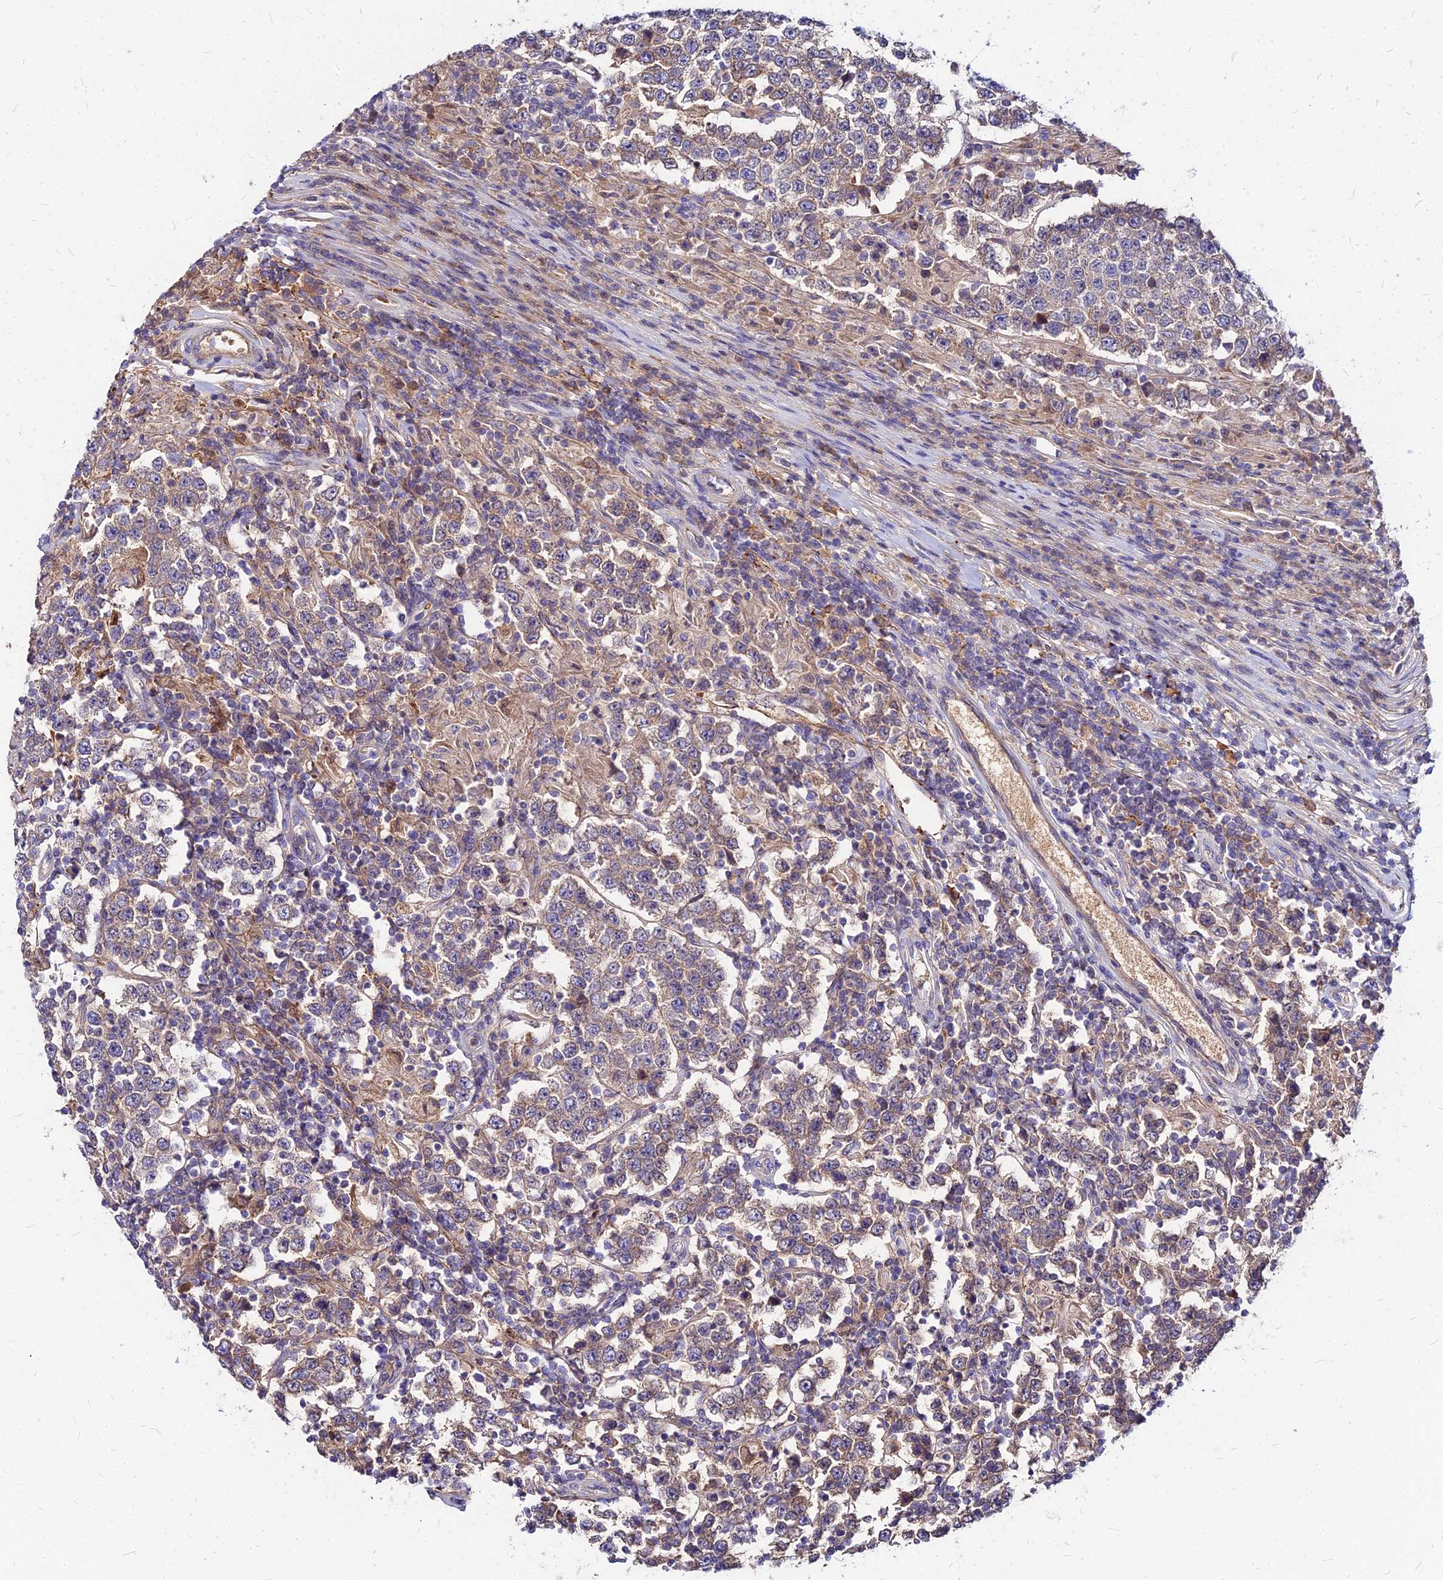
{"staining": {"intensity": "weak", "quantity": ">75%", "location": "cytoplasmic/membranous"}, "tissue": "testis cancer", "cell_type": "Tumor cells", "image_type": "cancer", "snomed": [{"axis": "morphology", "description": "Normal tissue, NOS"}, {"axis": "morphology", "description": "Urothelial carcinoma, High grade"}, {"axis": "morphology", "description": "Seminoma, NOS"}, {"axis": "morphology", "description": "Carcinoma, Embryonal, NOS"}, {"axis": "topography", "description": "Urinary bladder"}, {"axis": "topography", "description": "Testis"}], "caption": "Protein expression analysis of testis cancer (embryonal carcinoma) displays weak cytoplasmic/membranous positivity in about >75% of tumor cells.", "gene": "ACSM6", "patient": {"sex": "male", "age": 41}}